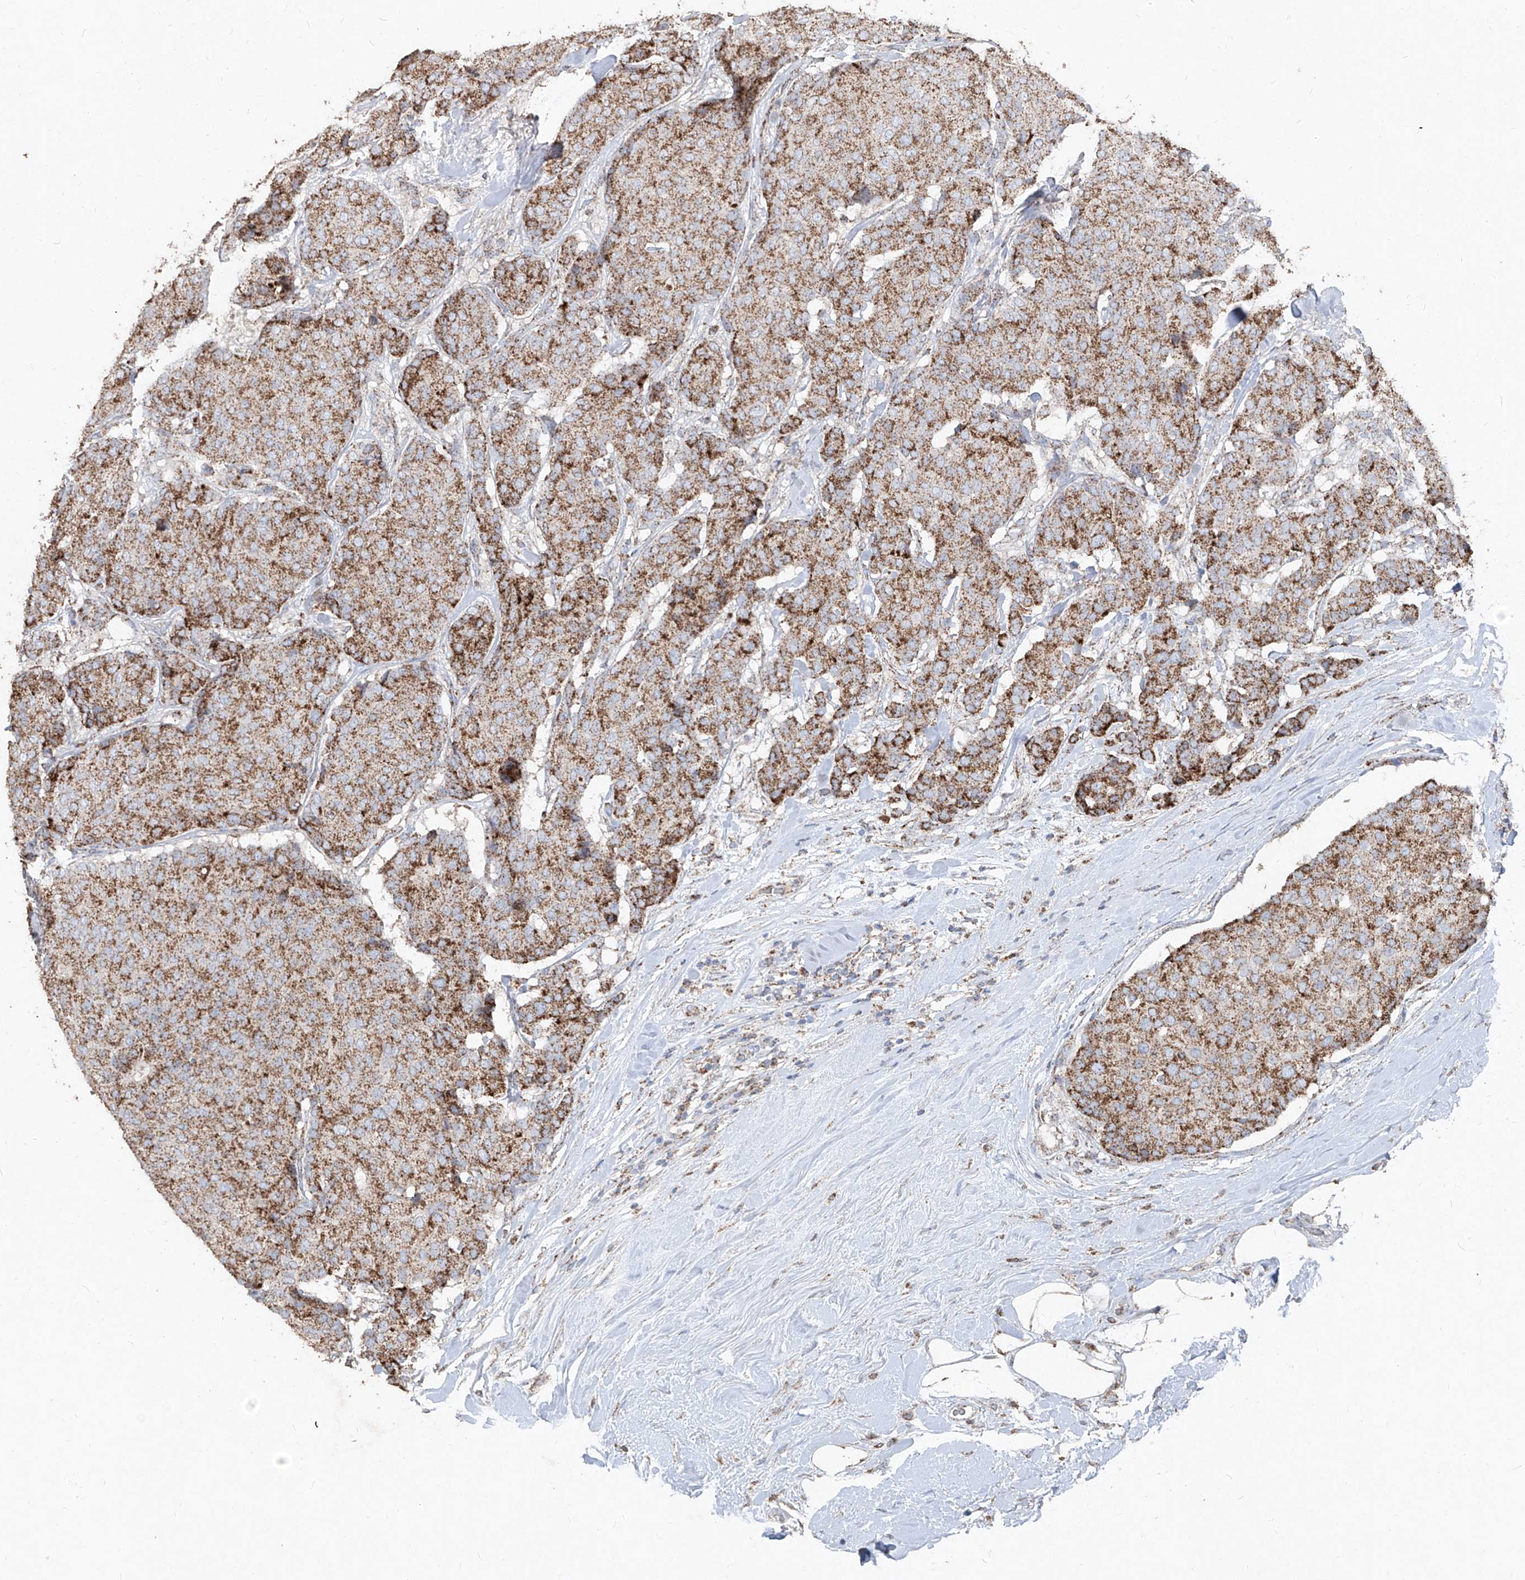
{"staining": {"intensity": "moderate", "quantity": ">75%", "location": "cytoplasmic/membranous"}, "tissue": "breast cancer", "cell_type": "Tumor cells", "image_type": "cancer", "snomed": [{"axis": "morphology", "description": "Duct carcinoma"}, {"axis": "topography", "description": "Breast"}], "caption": "Breast cancer tissue exhibits moderate cytoplasmic/membranous positivity in about >75% of tumor cells, visualized by immunohistochemistry. Nuclei are stained in blue.", "gene": "ABCD3", "patient": {"sex": "female", "age": 75}}